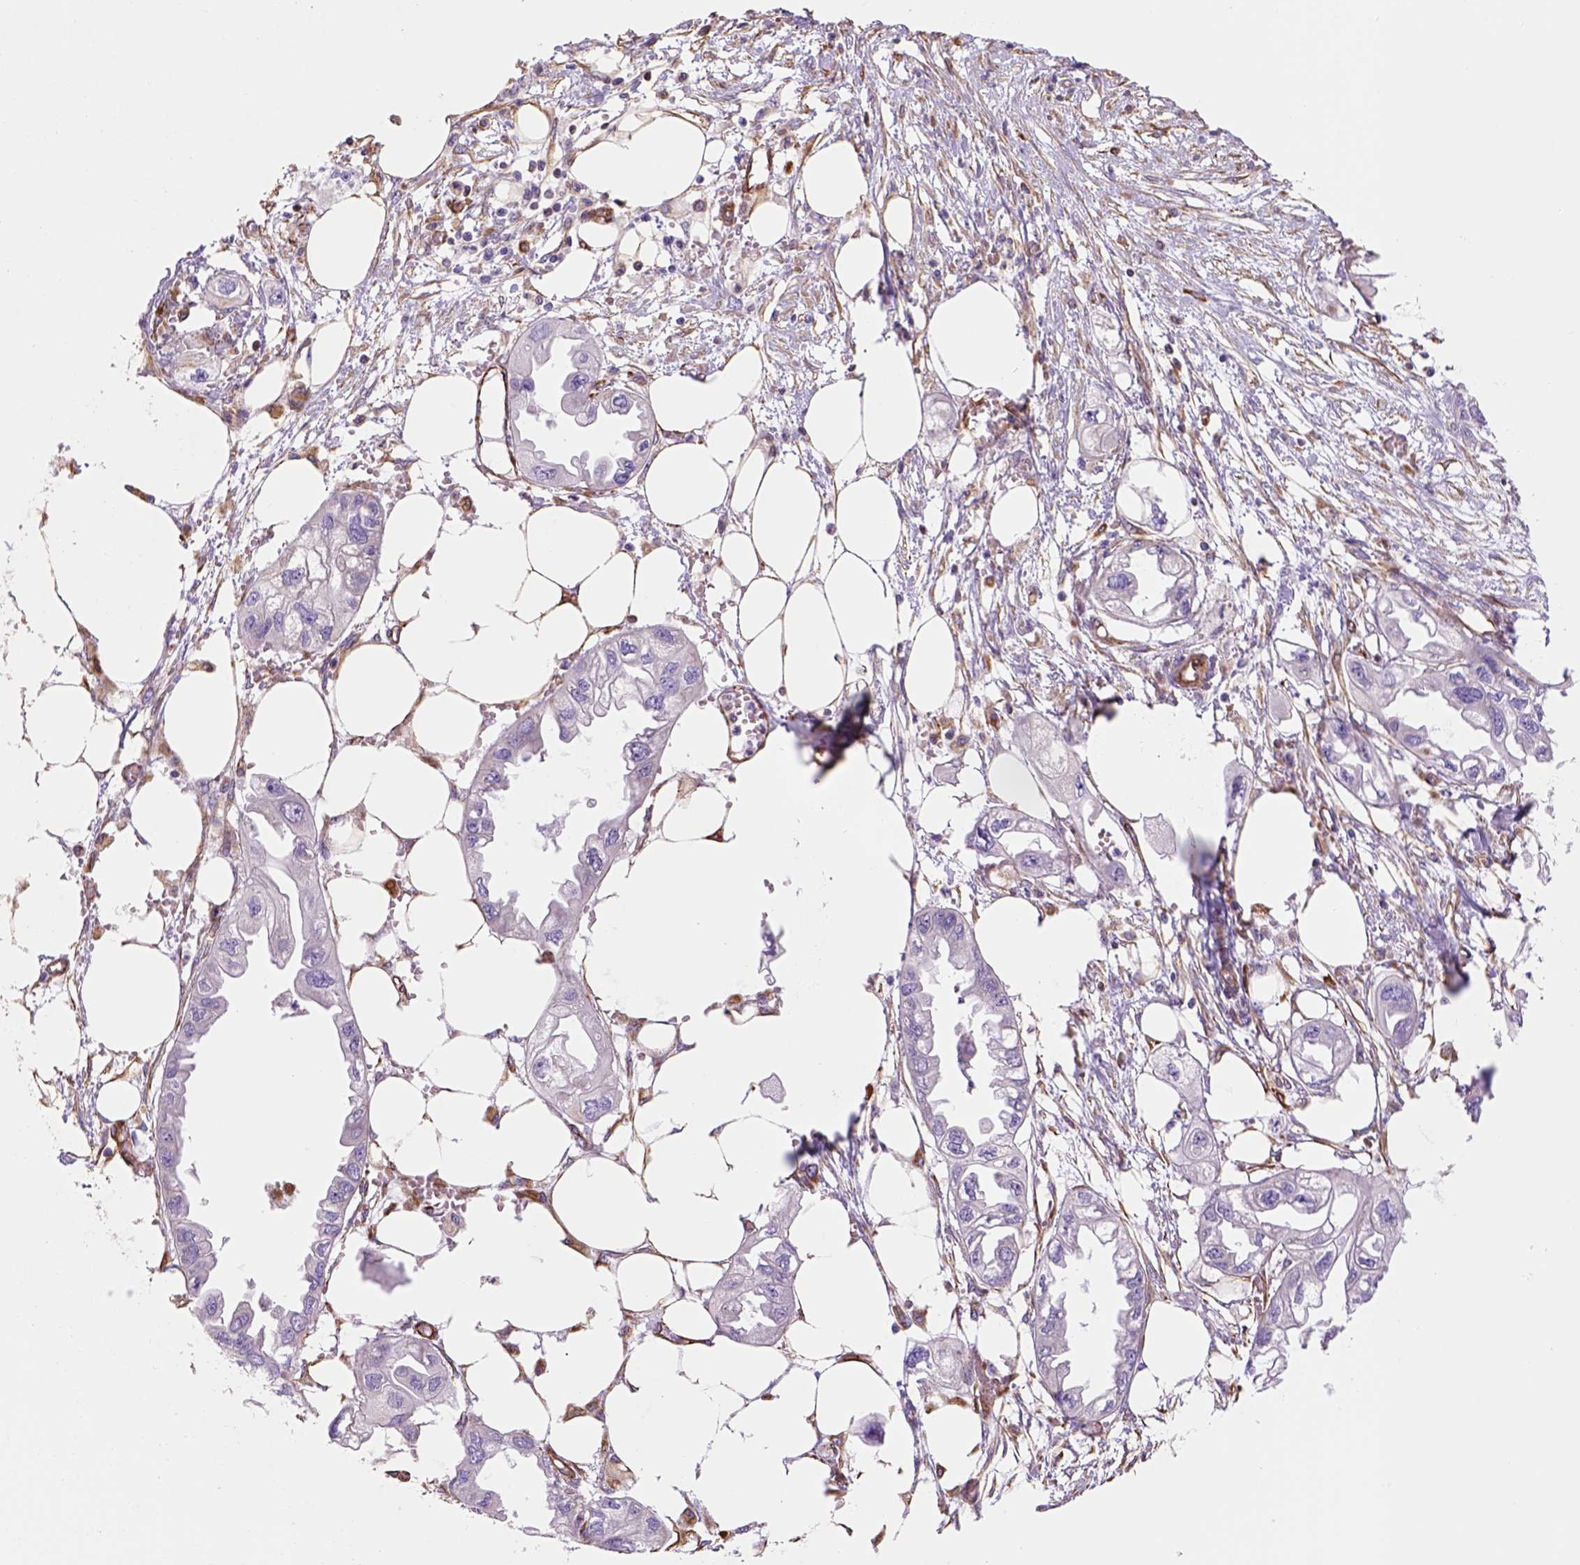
{"staining": {"intensity": "negative", "quantity": "none", "location": "none"}, "tissue": "endometrial cancer", "cell_type": "Tumor cells", "image_type": "cancer", "snomed": [{"axis": "morphology", "description": "Adenocarcinoma, NOS"}, {"axis": "morphology", "description": "Adenocarcinoma, metastatic, NOS"}, {"axis": "topography", "description": "Adipose tissue"}, {"axis": "topography", "description": "Endometrium"}], "caption": "This is a histopathology image of immunohistochemistry staining of adenocarcinoma (endometrial), which shows no expression in tumor cells.", "gene": "ZZZ3", "patient": {"sex": "female", "age": 67}}